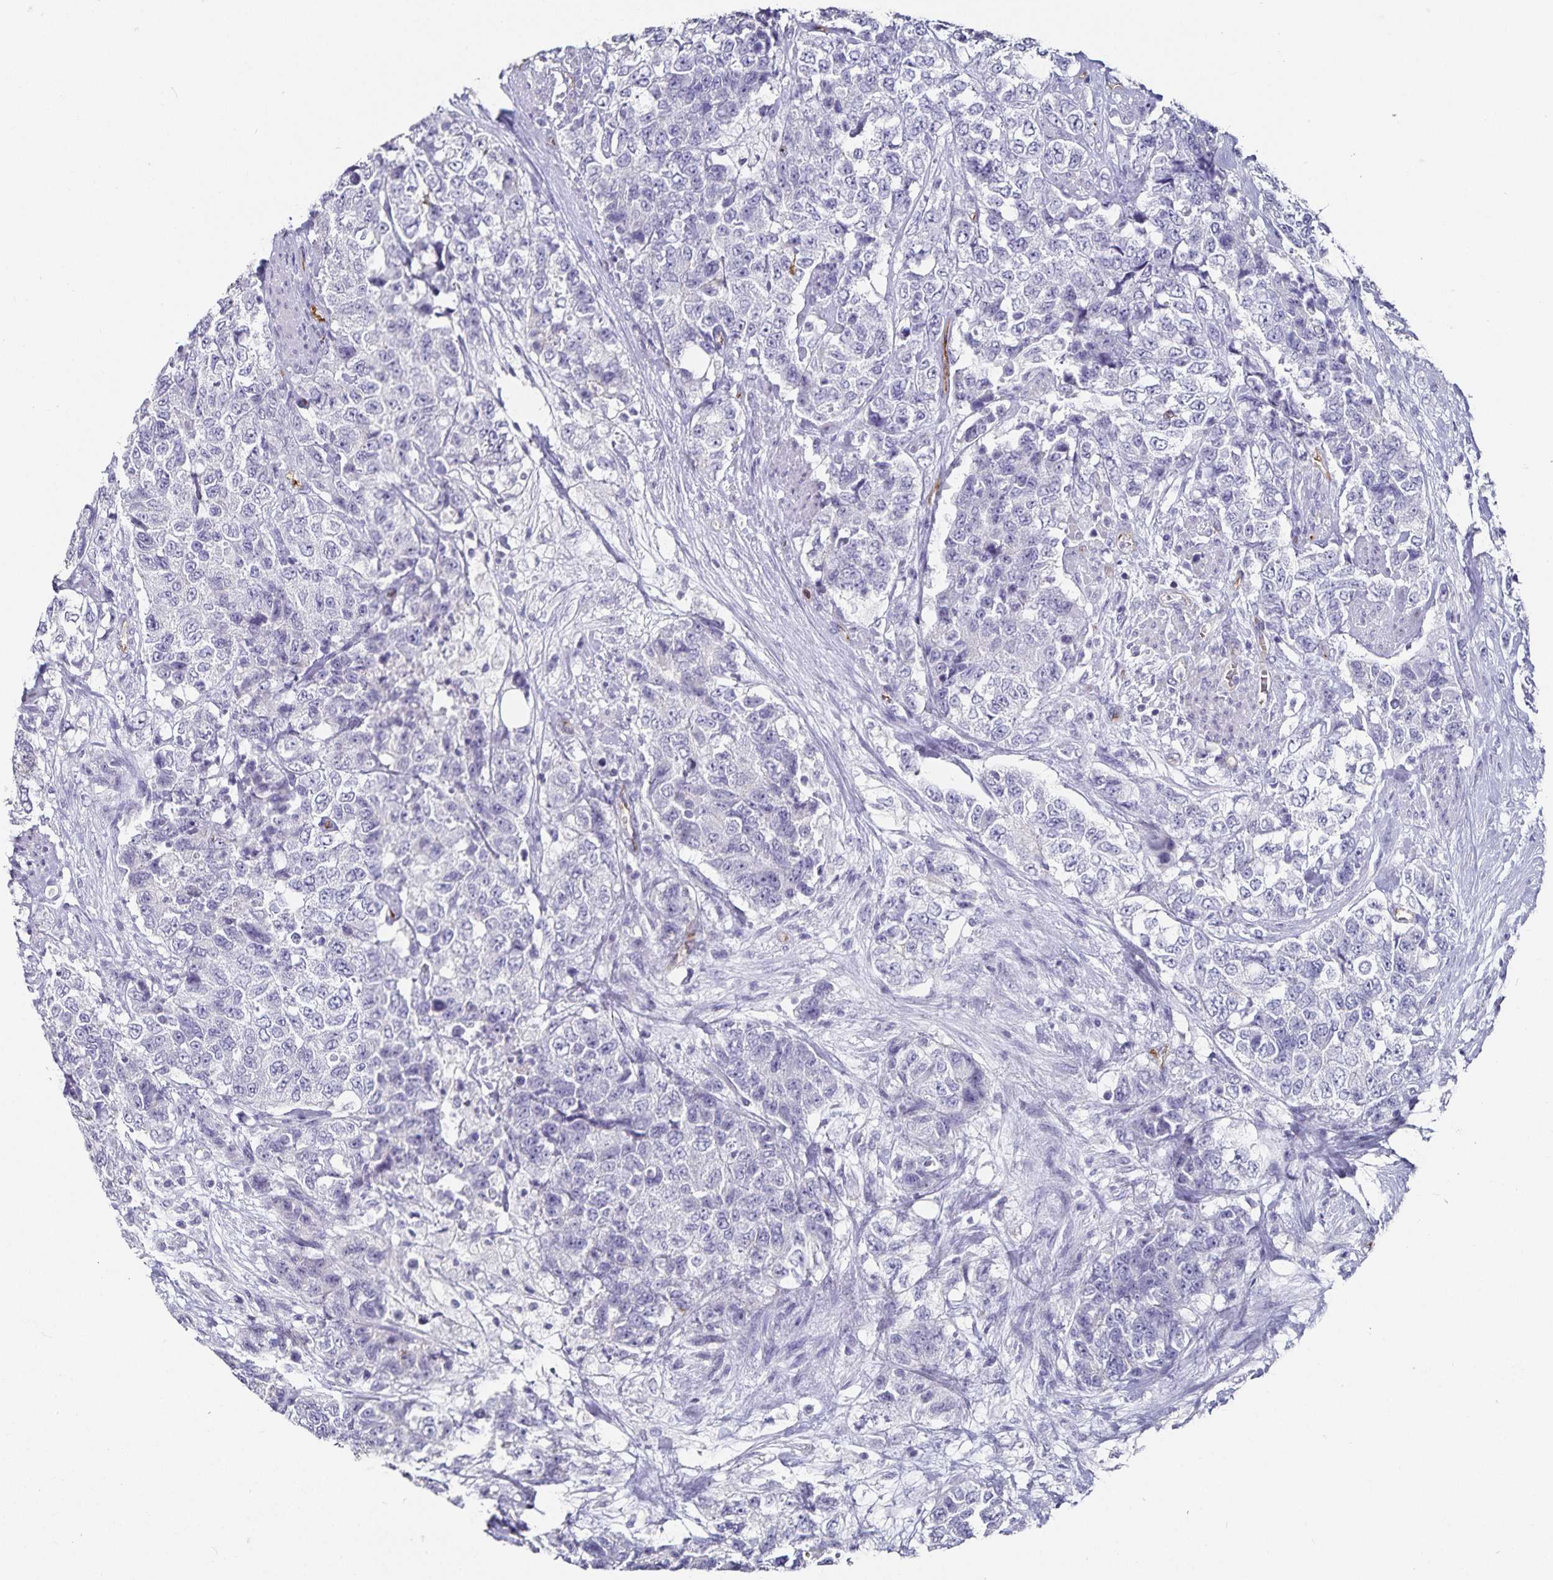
{"staining": {"intensity": "negative", "quantity": "none", "location": "none"}, "tissue": "urothelial cancer", "cell_type": "Tumor cells", "image_type": "cancer", "snomed": [{"axis": "morphology", "description": "Urothelial carcinoma, High grade"}, {"axis": "topography", "description": "Urinary bladder"}], "caption": "IHC of human urothelial carcinoma (high-grade) shows no positivity in tumor cells.", "gene": "PODXL", "patient": {"sex": "female", "age": 78}}